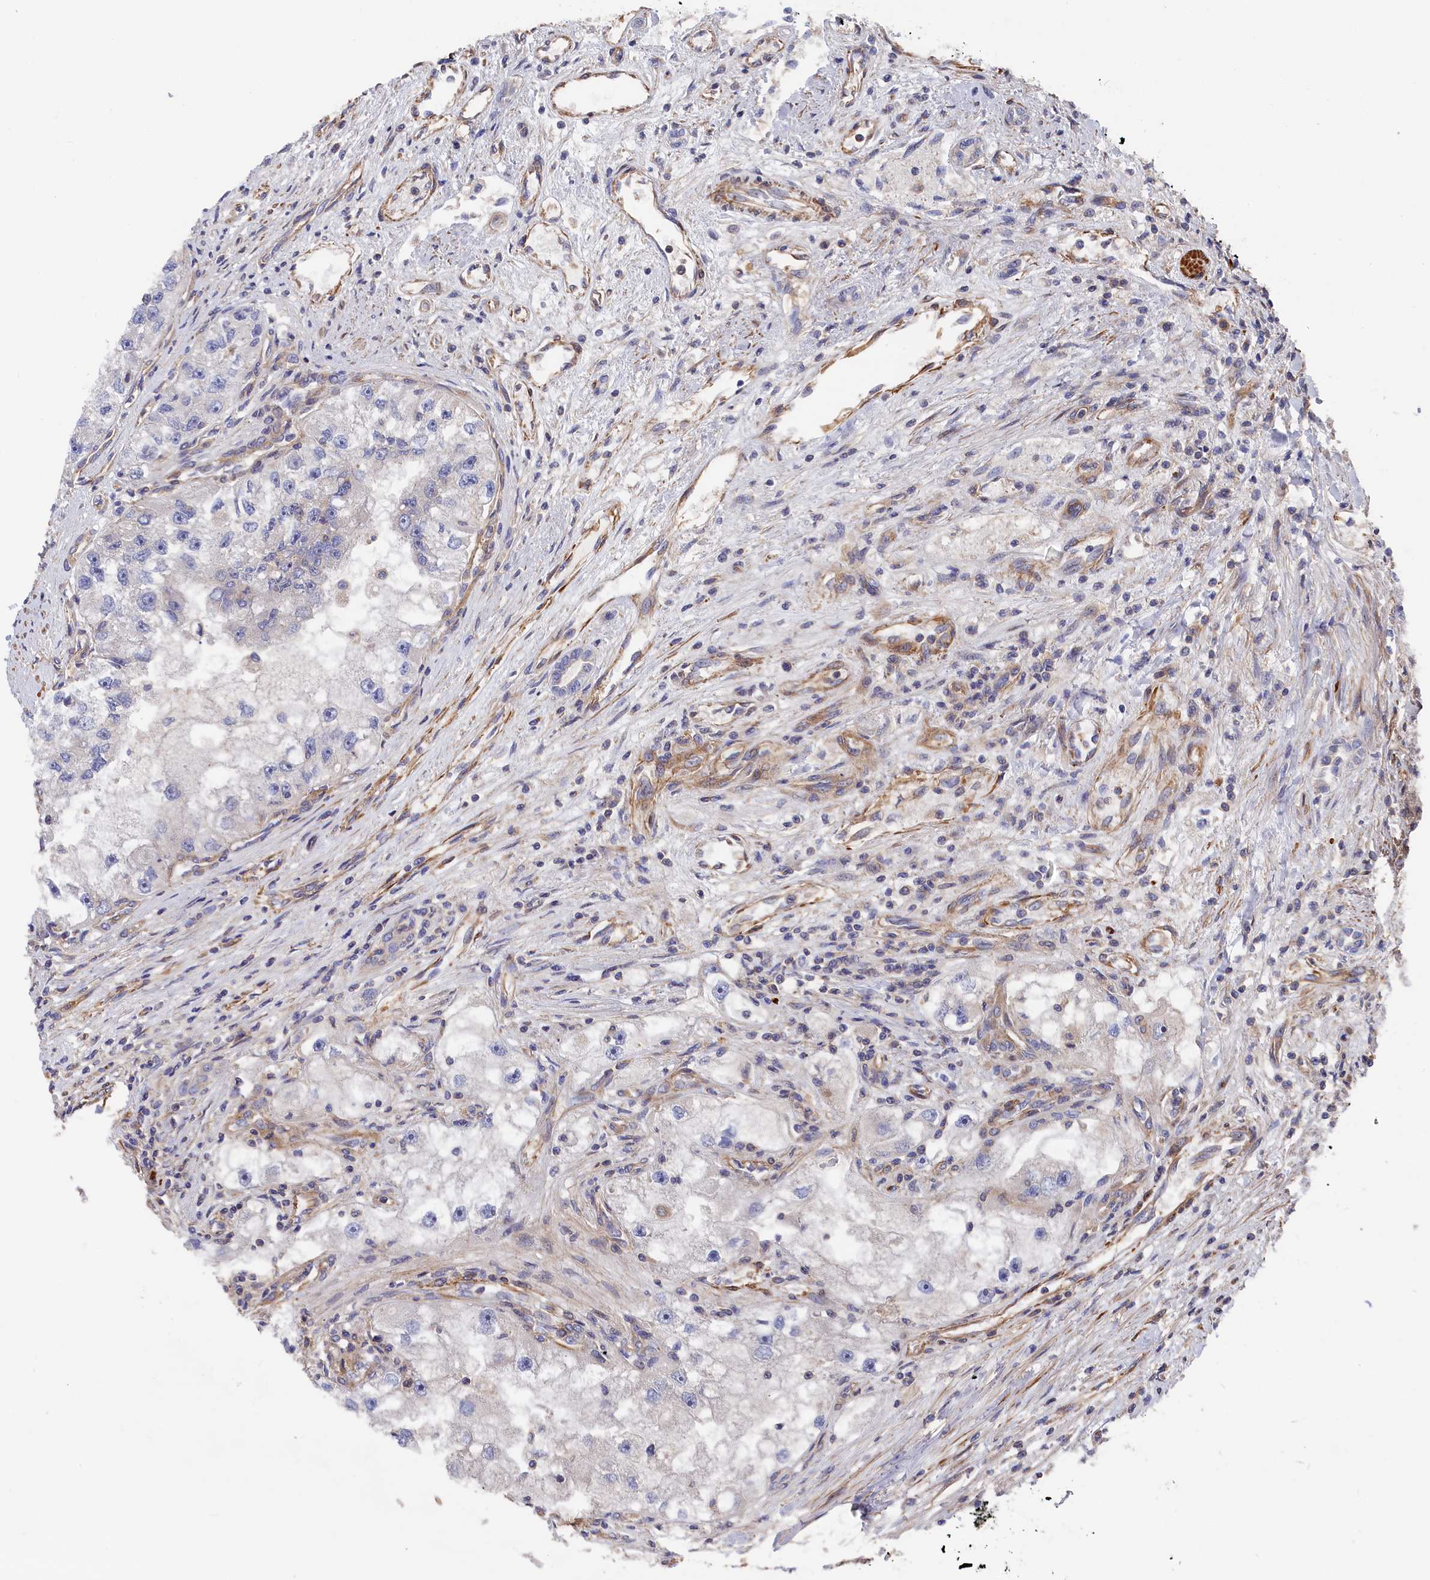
{"staining": {"intensity": "negative", "quantity": "none", "location": "none"}, "tissue": "renal cancer", "cell_type": "Tumor cells", "image_type": "cancer", "snomed": [{"axis": "morphology", "description": "Adenocarcinoma, NOS"}, {"axis": "topography", "description": "Kidney"}], "caption": "The micrograph exhibits no staining of tumor cells in renal cancer (adenocarcinoma).", "gene": "LDHD", "patient": {"sex": "male", "age": 63}}